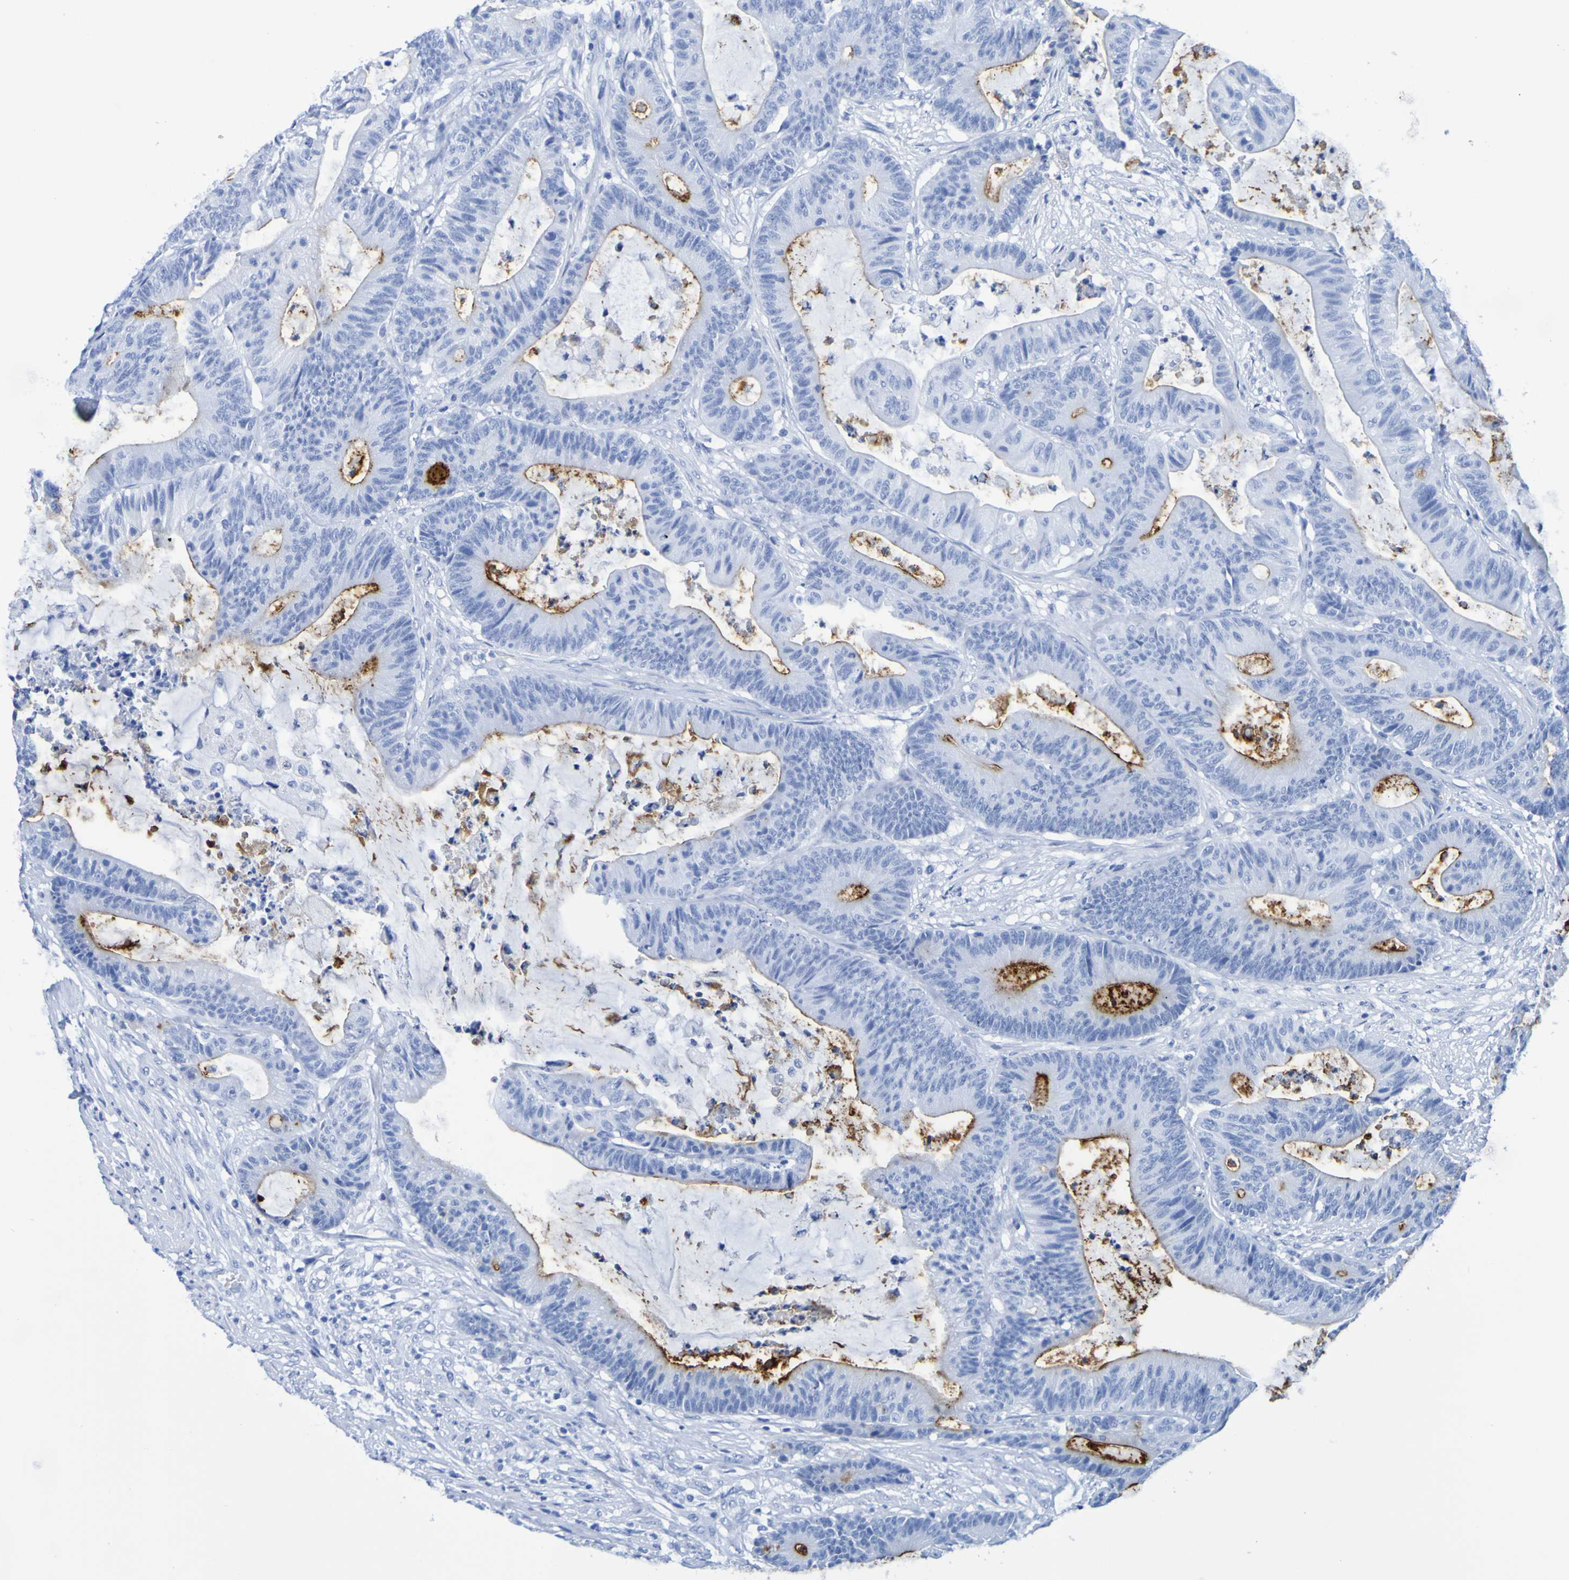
{"staining": {"intensity": "moderate", "quantity": "25%-75%", "location": "cytoplasmic/membranous"}, "tissue": "colorectal cancer", "cell_type": "Tumor cells", "image_type": "cancer", "snomed": [{"axis": "morphology", "description": "Adenocarcinoma, NOS"}, {"axis": "topography", "description": "Colon"}], "caption": "A medium amount of moderate cytoplasmic/membranous expression is appreciated in about 25%-75% of tumor cells in colorectal adenocarcinoma tissue.", "gene": "DPEP1", "patient": {"sex": "female", "age": 84}}